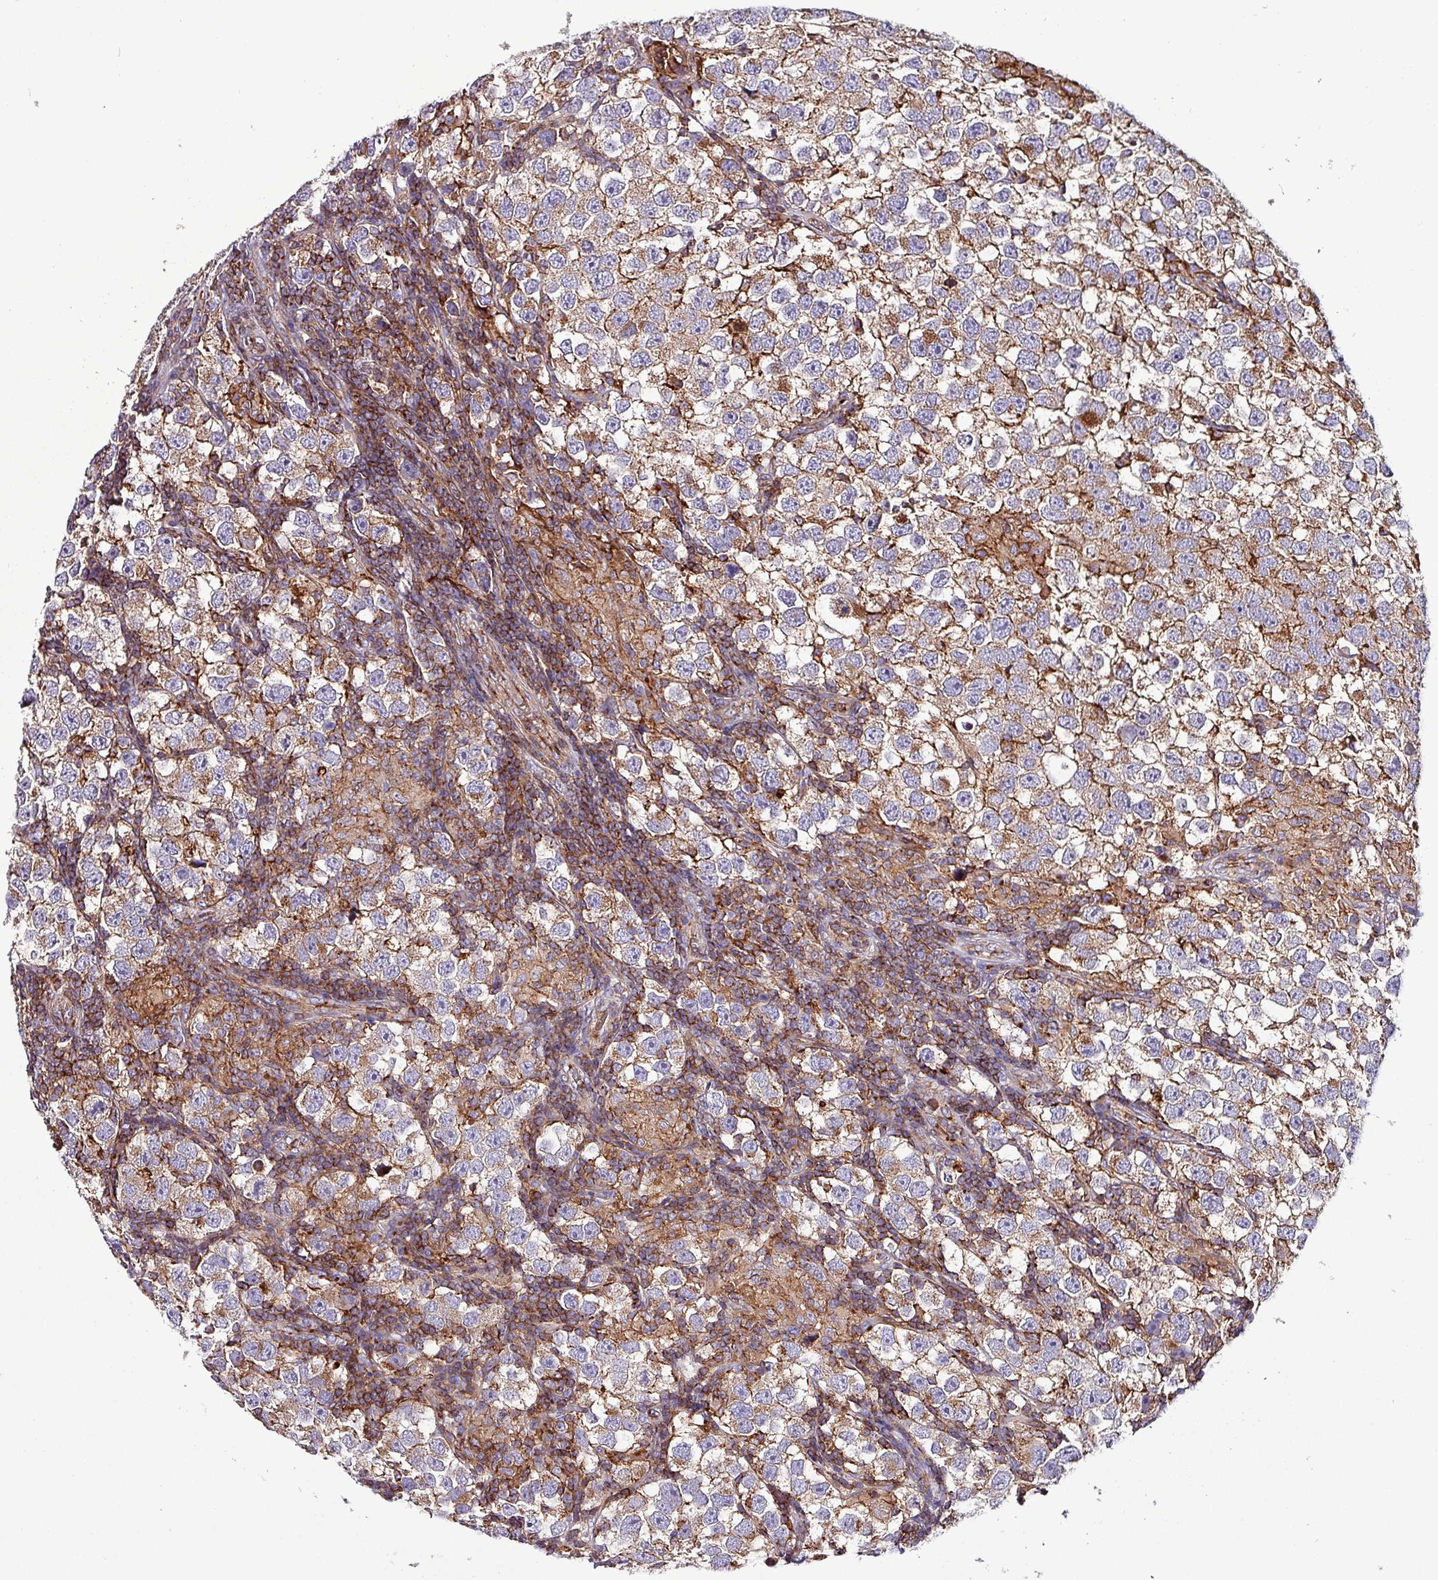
{"staining": {"intensity": "weak", "quantity": ">75%", "location": "cytoplasmic/membranous"}, "tissue": "testis cancer", "cell_type": "Tumor cells", "image_type": "cancer", "snomed": [{"axis": "morphology", "description": "Seminoma, NOS"}, {"axis": "topography", "description": "Testis"}], "caption": "Tumor cells exhibit low levels of weak cytoplasmic/membranous staining in approximately >75% of cells in testis cancer (seminoma).", "gene": "VAMP4", "patient": {"sex": "male", "age": 26}}